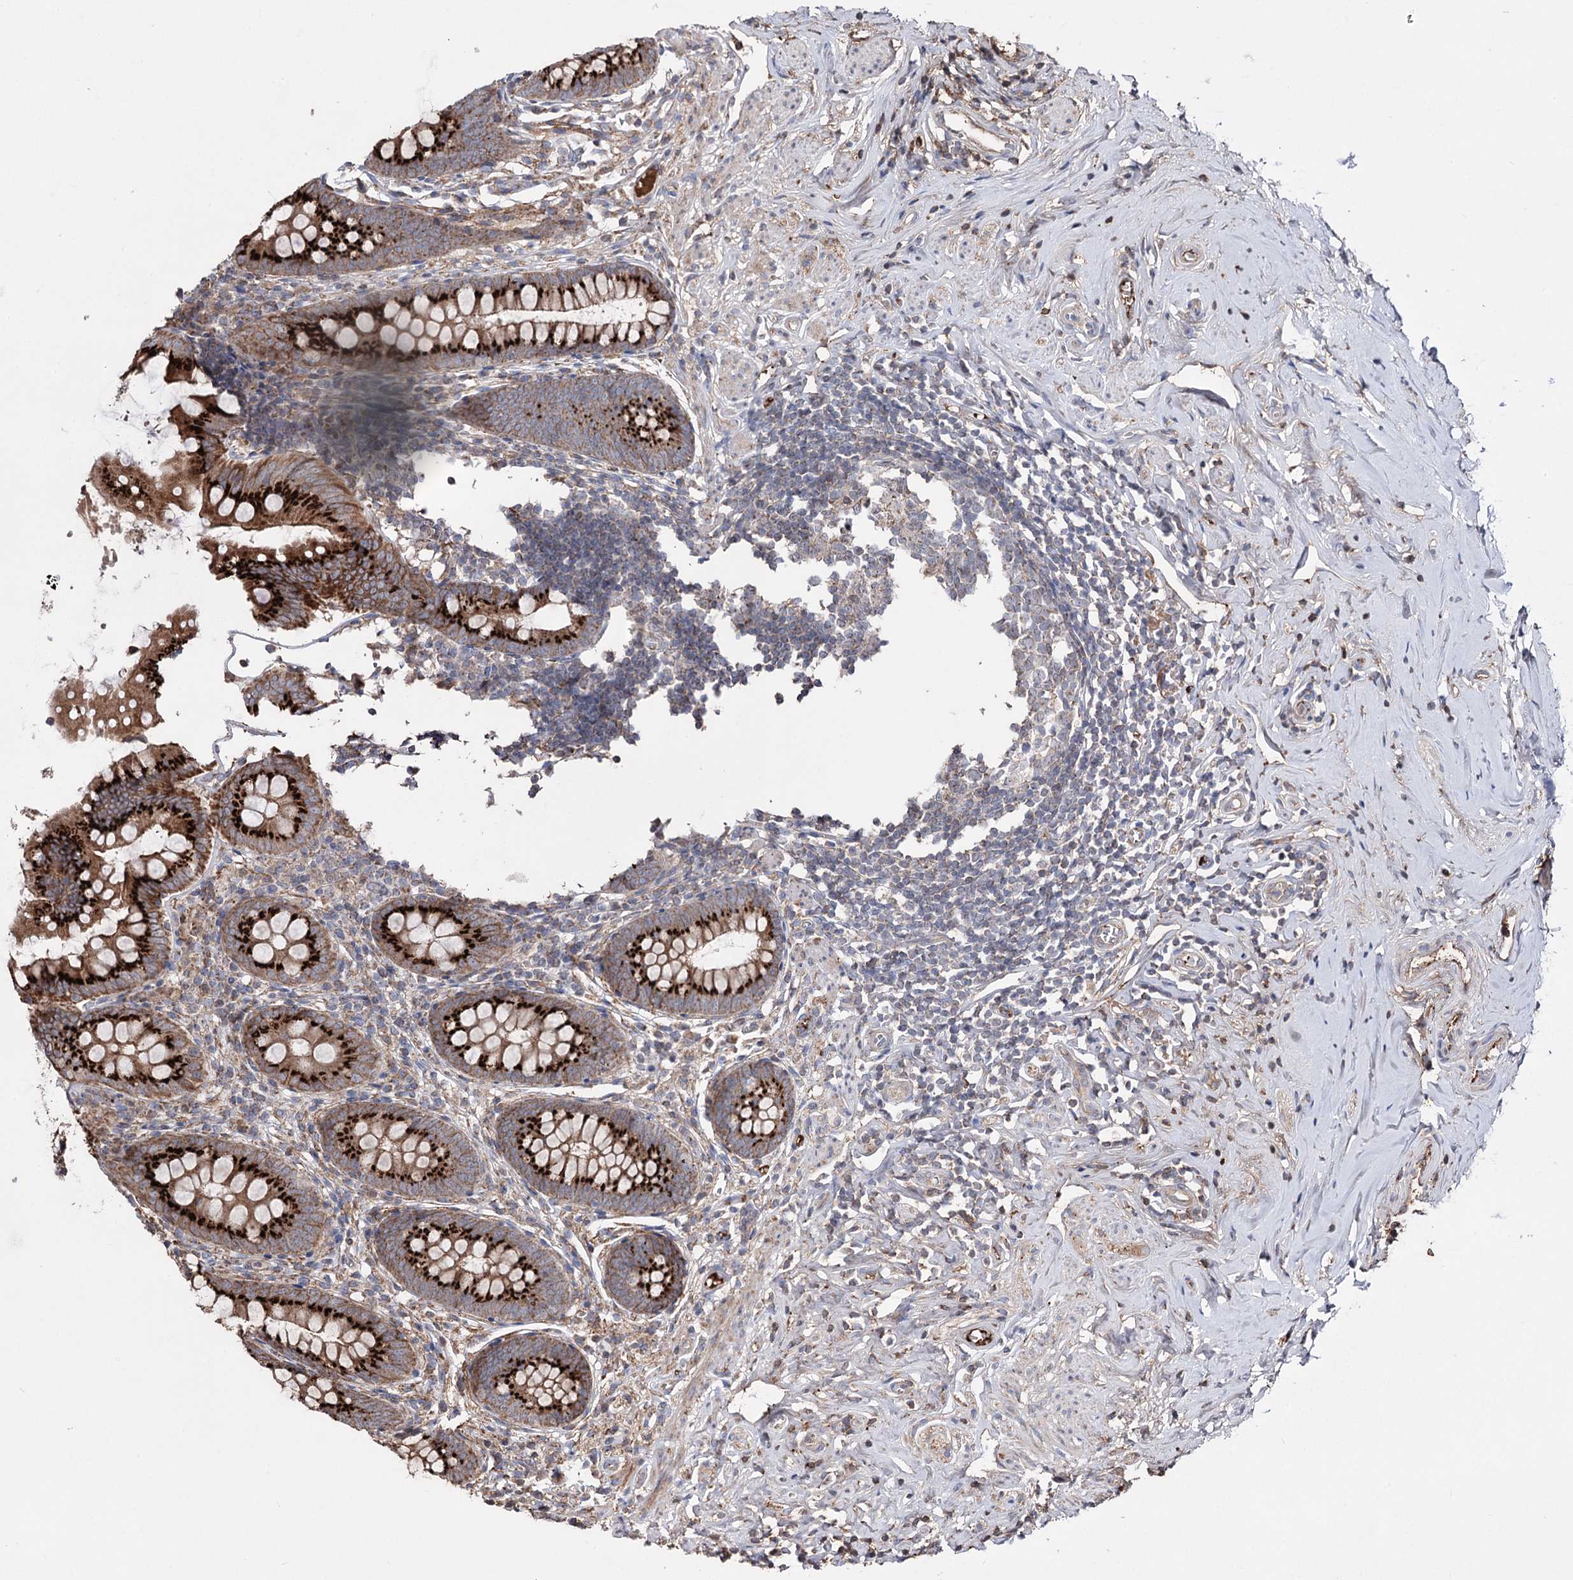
{"staining": {"intensity": "strong", "quantity": ">75%", "location": "cytoplasmic/membranous"}, "tissue": "appendix", "cell_type": "Glandular cells", "image_type": "normal", "snomed": [{"axis": "morphology", "description": "Normal tissue, NOS"}, {"axis": "topography", "description": "Appendix"}], "caption": "Benign appendix shows strong cytoplasmic/membranous positivity in approximately >75% of glandular cells, visualized by immunohistochemistry. (DAB (3,3'-diaminobenzidine) = brown stain, brightfield microscopy at high magnification).", "gene": "ARHGAP20", "patient": {"sex": "female", "age": 51}}